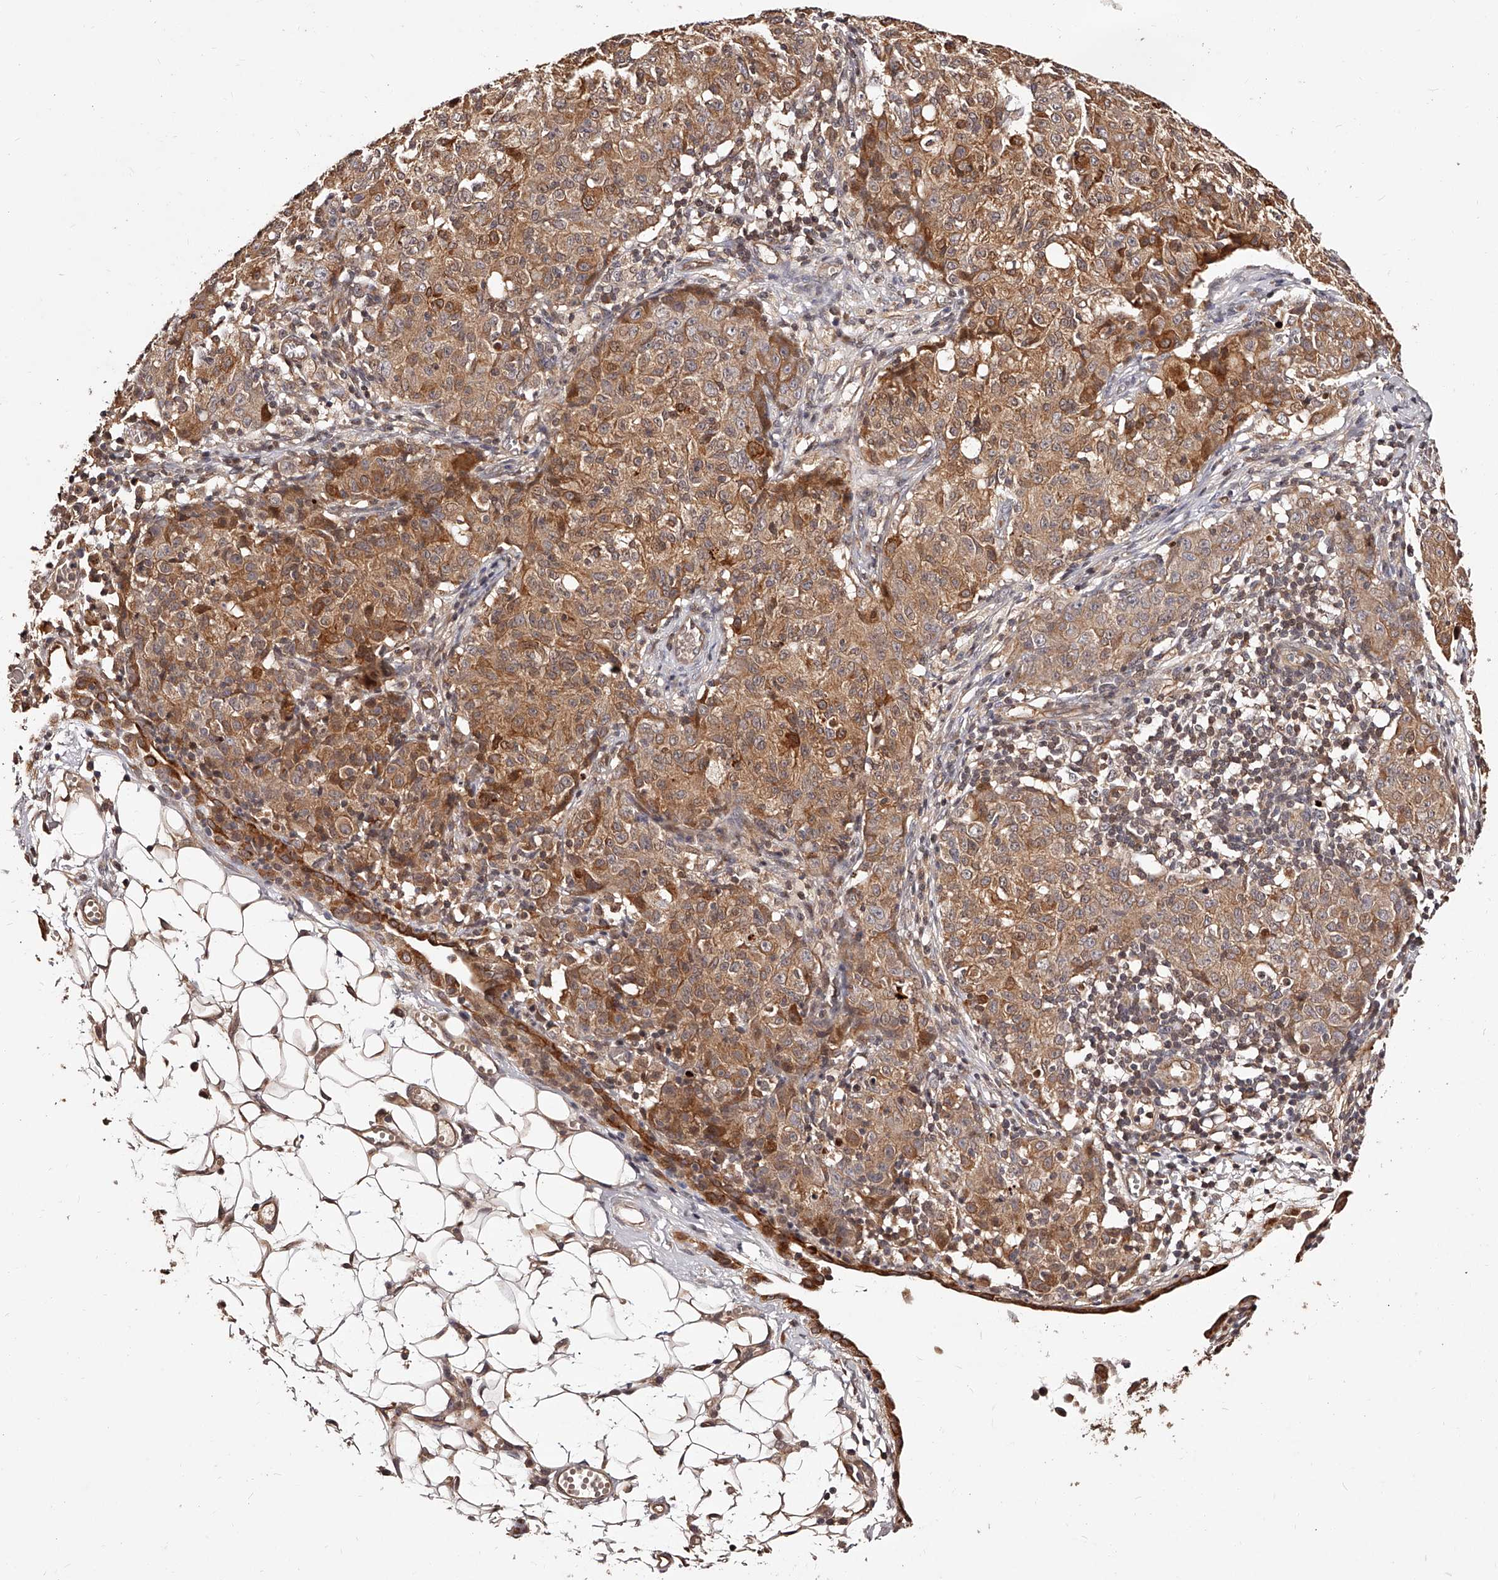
{"staining": {"intensity": "moderate", "quantity": ">75%", "location": "cytoplasmic/membranous"}, "tissue": "ovarian cancer", "cell_type": "Tumor cells", "image_type": "cancer", "snomed": [{"axis": "morphology", "description": "Carcinoma, endometroid"}, {"axis": "topography", "description": "Ovary"}], "caption": "Immunohistochemistry micrograph of neoplastic tissue: ovarian cancer (endometroid carcinoma) stained using immunohistochemistry (IHC) reveals medium levels of moderate protein expression localized specifically in the cytoplasmic/membranous of tumor cells, appearing as a cytoplasmic/membranous brown color.", "gene": "CUL7", "patient": {"sex": "female", "age": 42}}